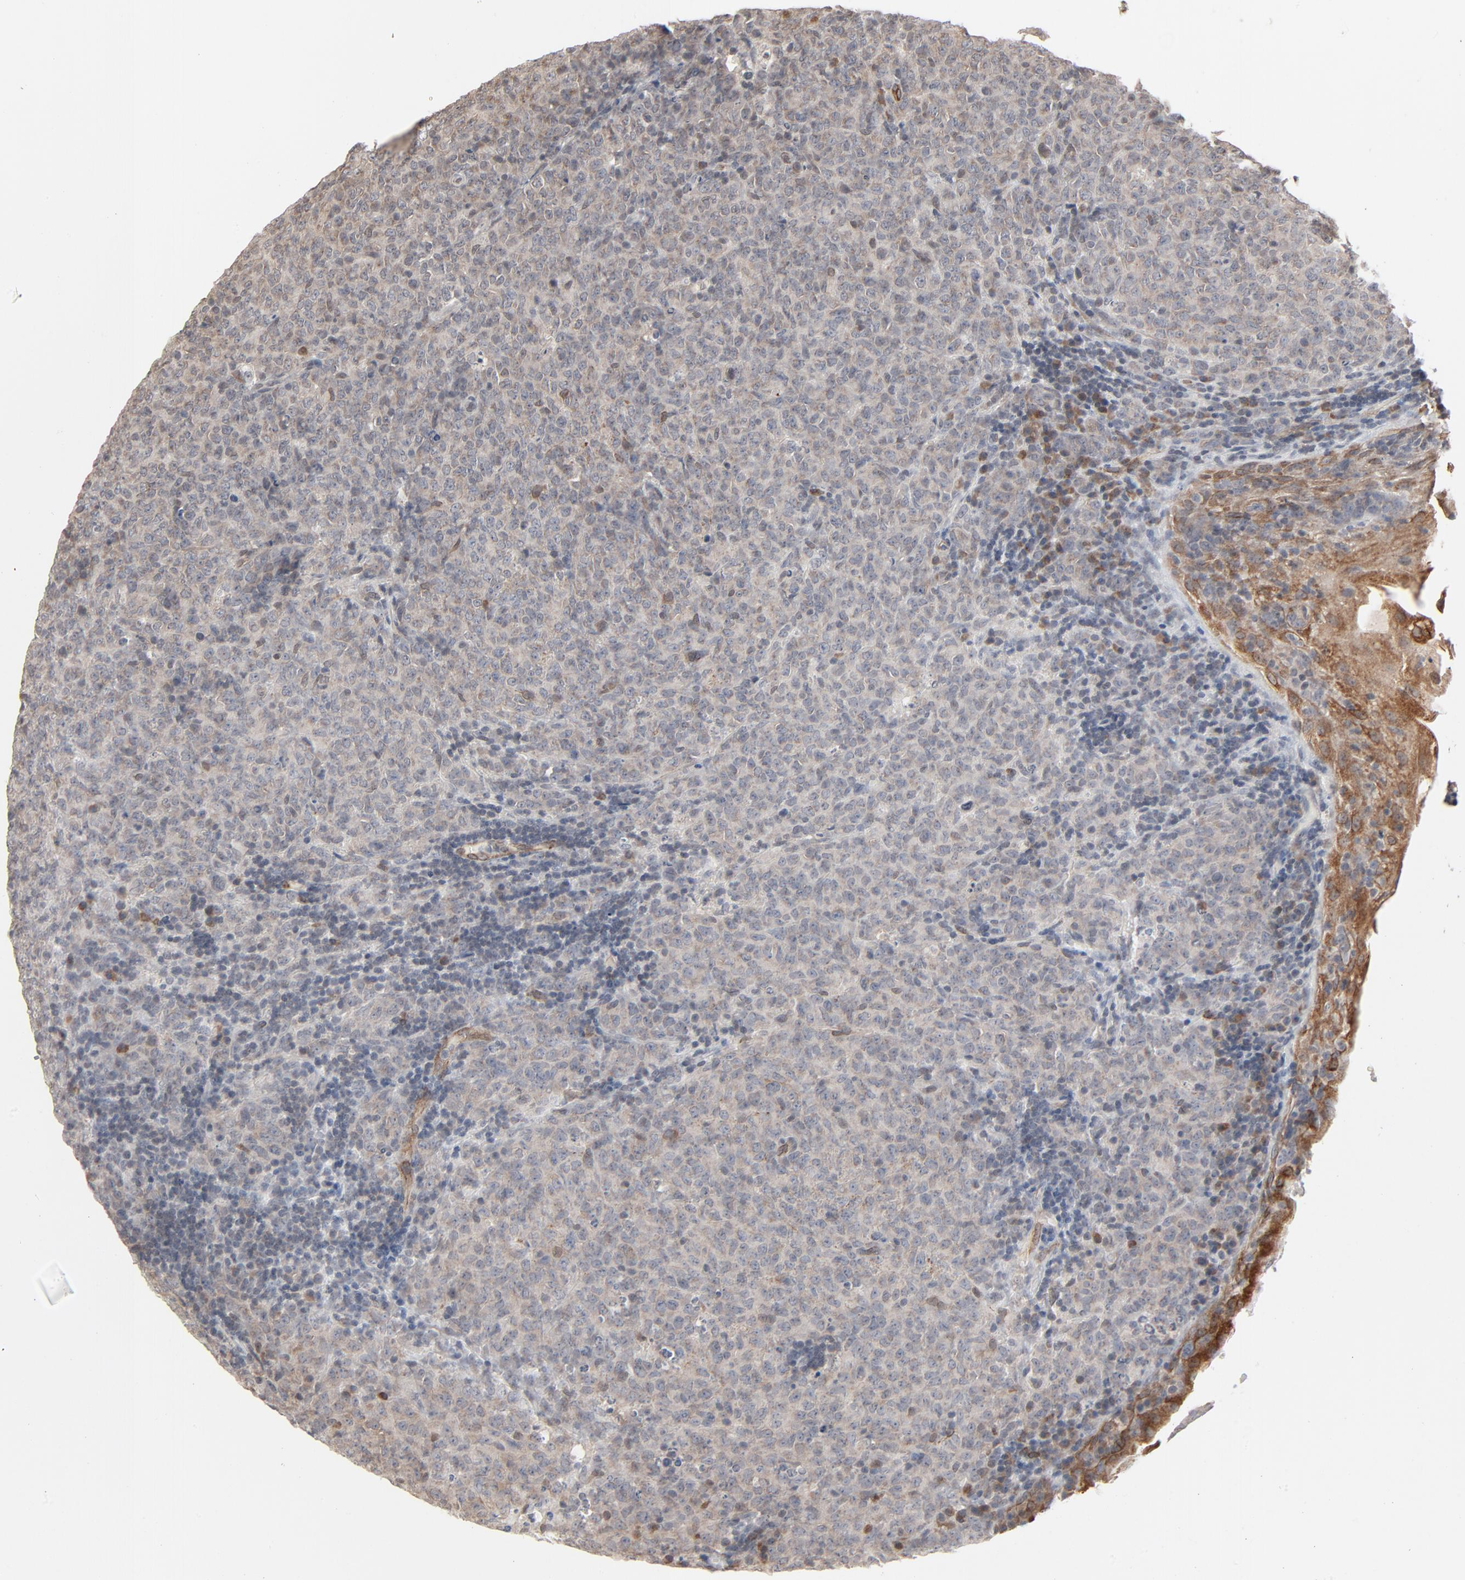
{"staining": {"intensity": "weak", "quantity": "<25%", "location": "cytoplasmic/membranous"}, "tissue": "lymphoma", "cell_type": "Tumor cells", "image_type": "cancer", "snomed": [{"axis": "morphology", "description": "Malignant lymphoma, non-Hodgkin's type, High grade"}, {"axis": "topography", "description": "Tonsil"}], "caption": "An IHC image of lymphoma is shown. There is no staining in tumor cells of lymphoma.", "gene": "ITPR3", "patient": {"sex": "female", "age": 36}}